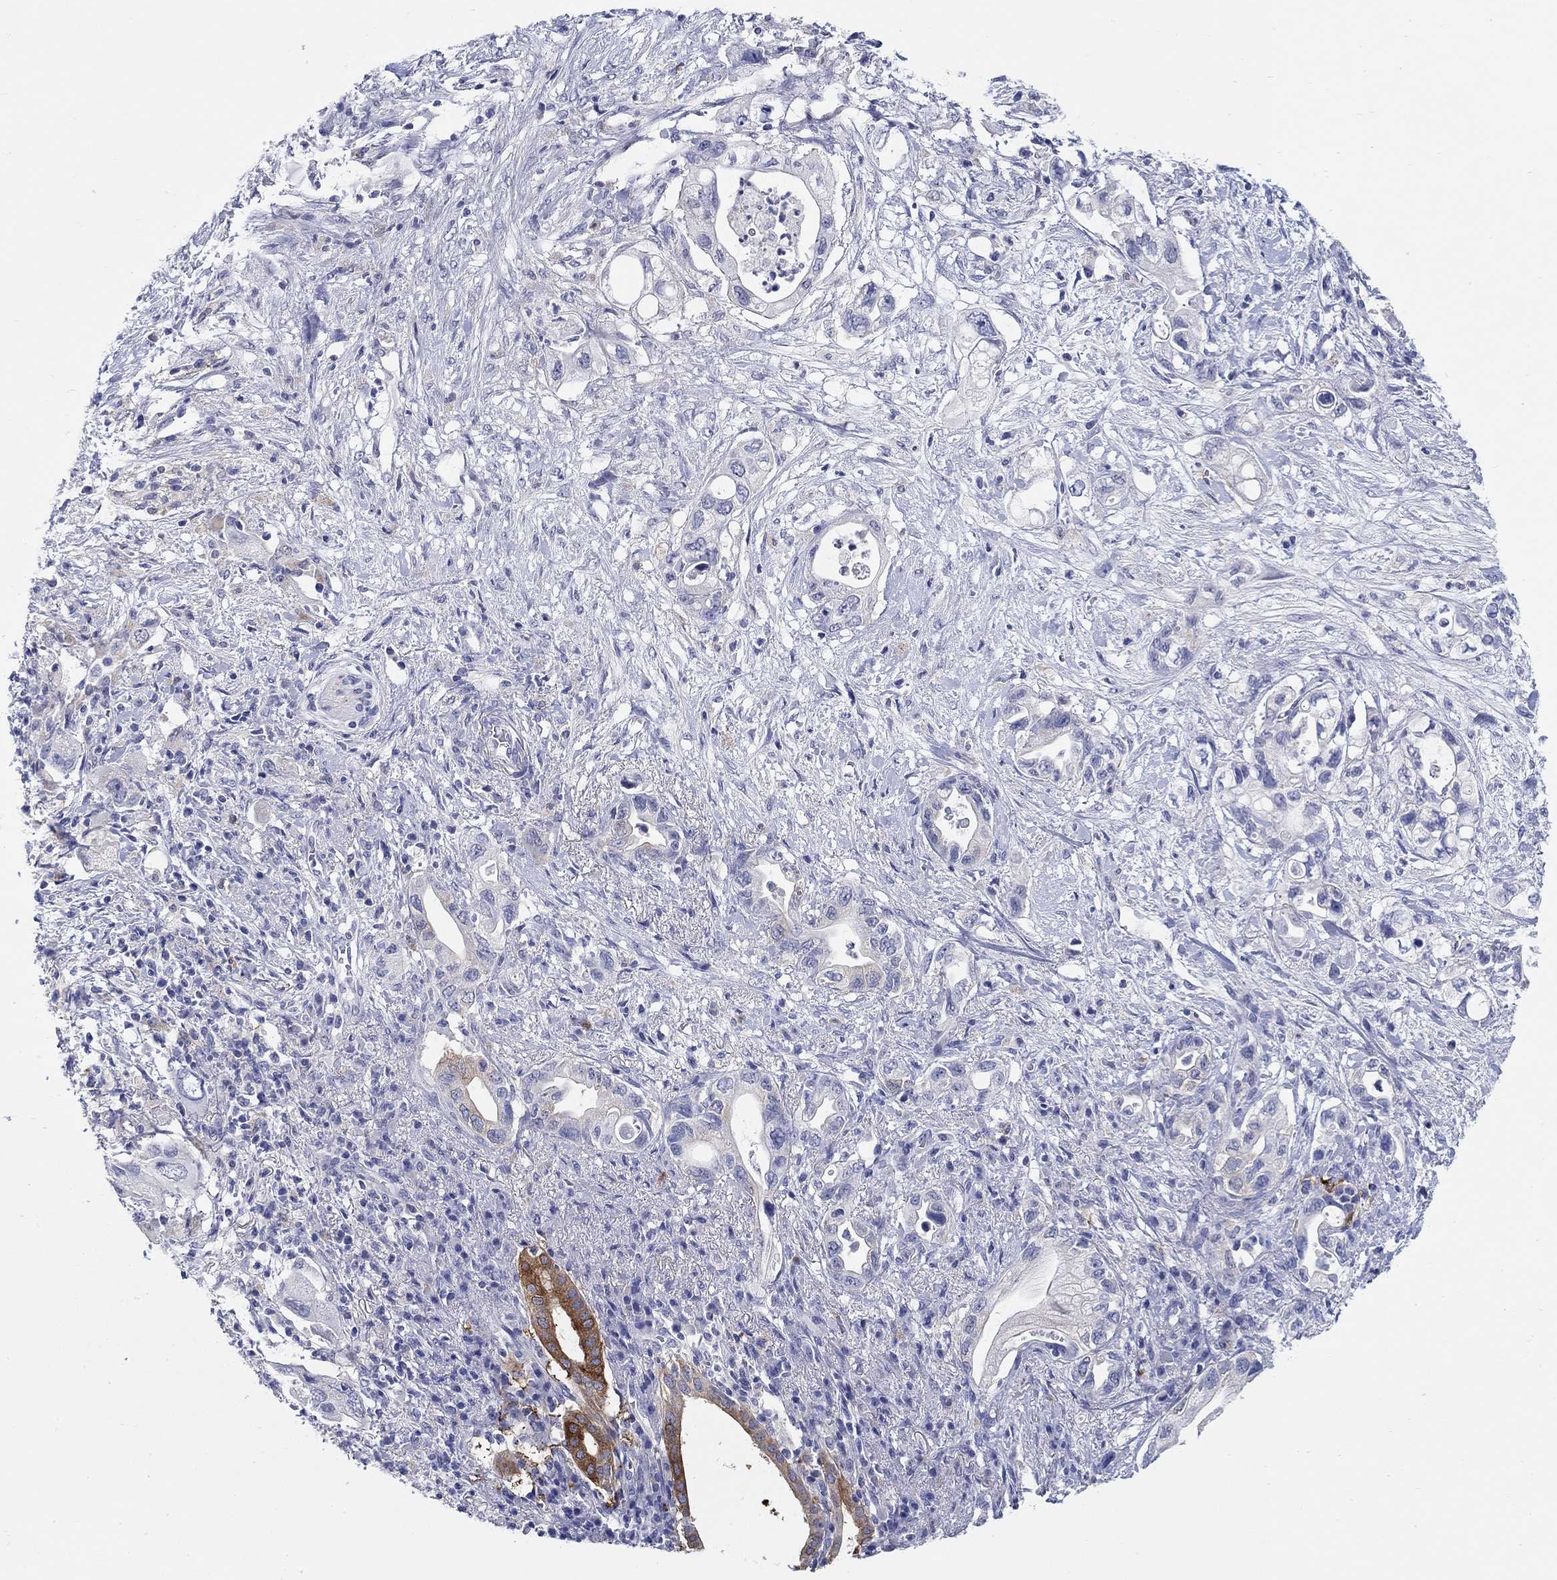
{"staining": {"intensity": "weak", "quantity": "<25%", "location": "cytoplasmic/membranous"}, "tissue": "pancreatic cancer", "cell_type": "Tumor cells", "image_type": "cancer", "snomed": [{"axis": "morphology", "description": "Adenocarcinoma, NOS"}, {"axis": "topography", "description": "Pancreas"}], "caption": "Tumor cells show no significant positivity in pancreatic cancer. (Stains: DAB (3,3'-diaminobenzidine) immunohistochemistry with hematoxylin counter stain, Microscopy: brightfield microscopy at high magnification).", "gene": "RAP1GAP", "patient": {"sex": "female", "age": 72}}